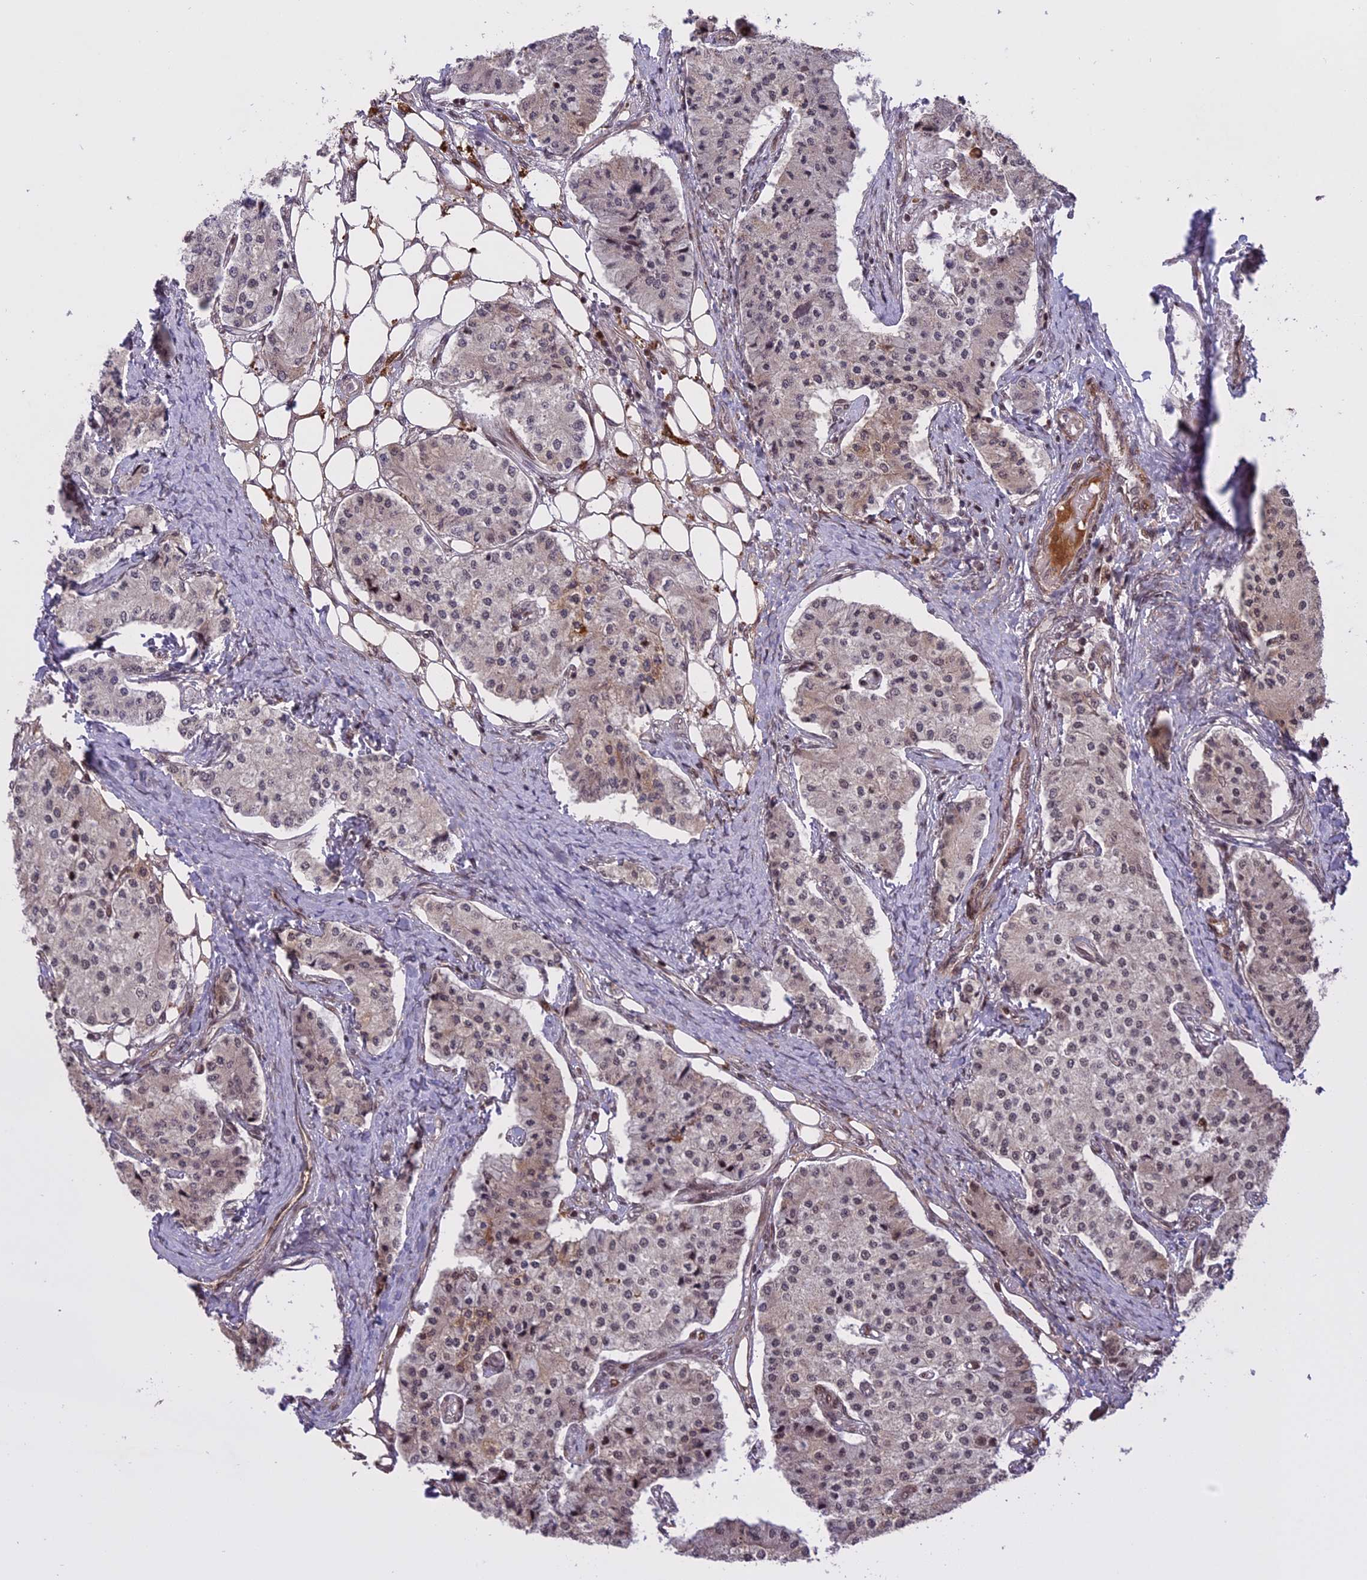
{"staining": {"intensity": "weak", "quantity": "<25%", "location": "cytoplasmic/membranous,nuclear"}, "tissue": "carcinoid", "cell_type": "Tumor cells", "image_type": "cancer", "snomed": [{"axis": "morphology", "description": "Carcinoid, malignant, NOS"}, {"axis": "topography", "description": "Colon"}], "caption": "Carcinoid (malignant) stained for a protein using immunohistochemistry (IHC) reveals no positivity tumor cells.", "gene": "PRELID2", "patient": {"sex": "female", "age": 52}}